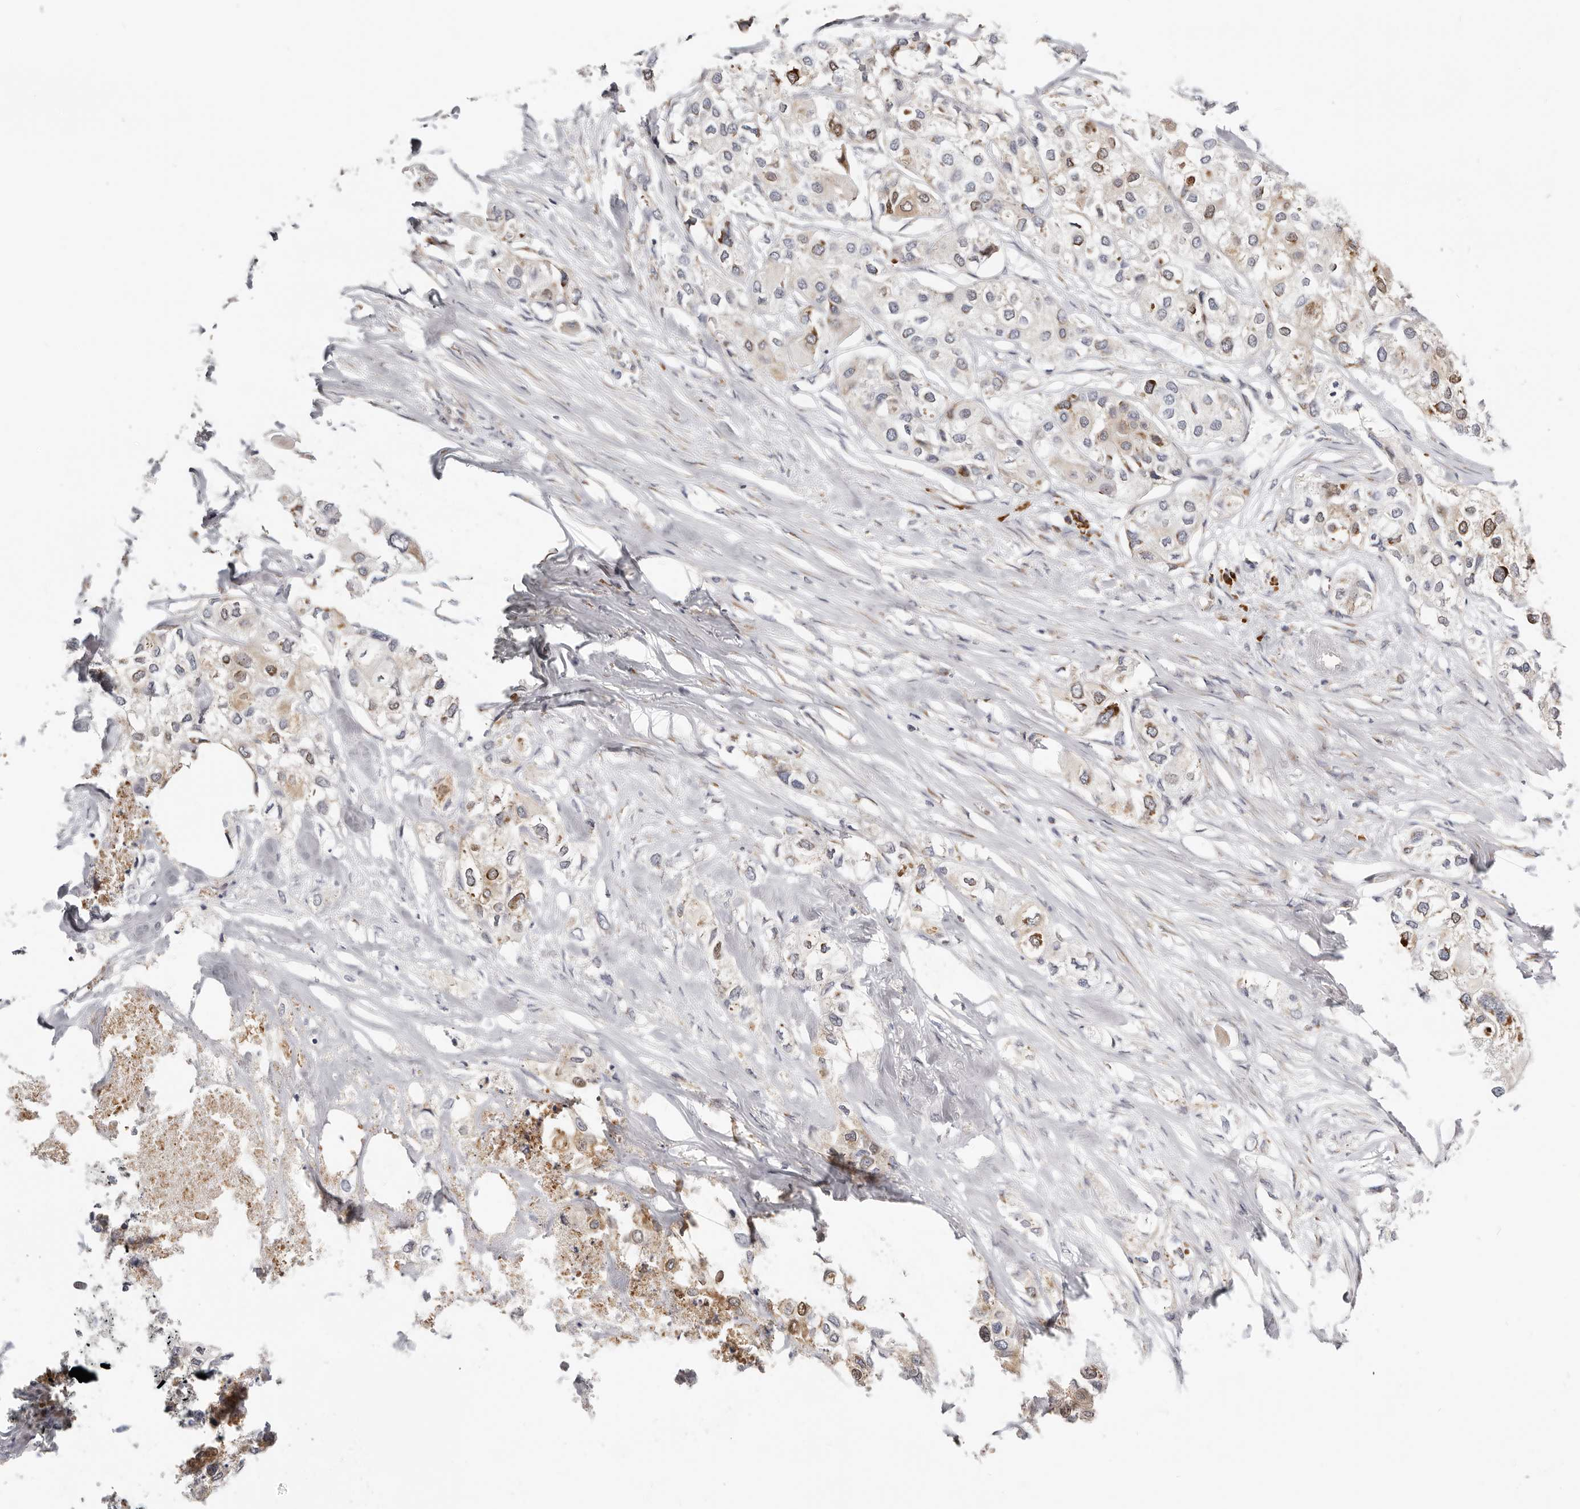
{"staining": {"intensity": "moderate", "quantity": "<25%", "location": "cytoplasmic/membranous,nuclear"}, "tissue": "urothelial cancer", "cell_type": "Tumor cells", "image_type": "cancer", "snomed": [{"axis": "morphology", "description": "Urothelial carcinoma, High grade"}, {"axis": "topography", "description": "Urinary bladder"}], "caption": "The histopathology image displays staining of urothelial cancer, revealing moderate cytoplasmic/membranous and nuclear protein staining (brown color) within tumor cells.", "gene": "IL32", "patient": {"sex": "male", "age": 64}}